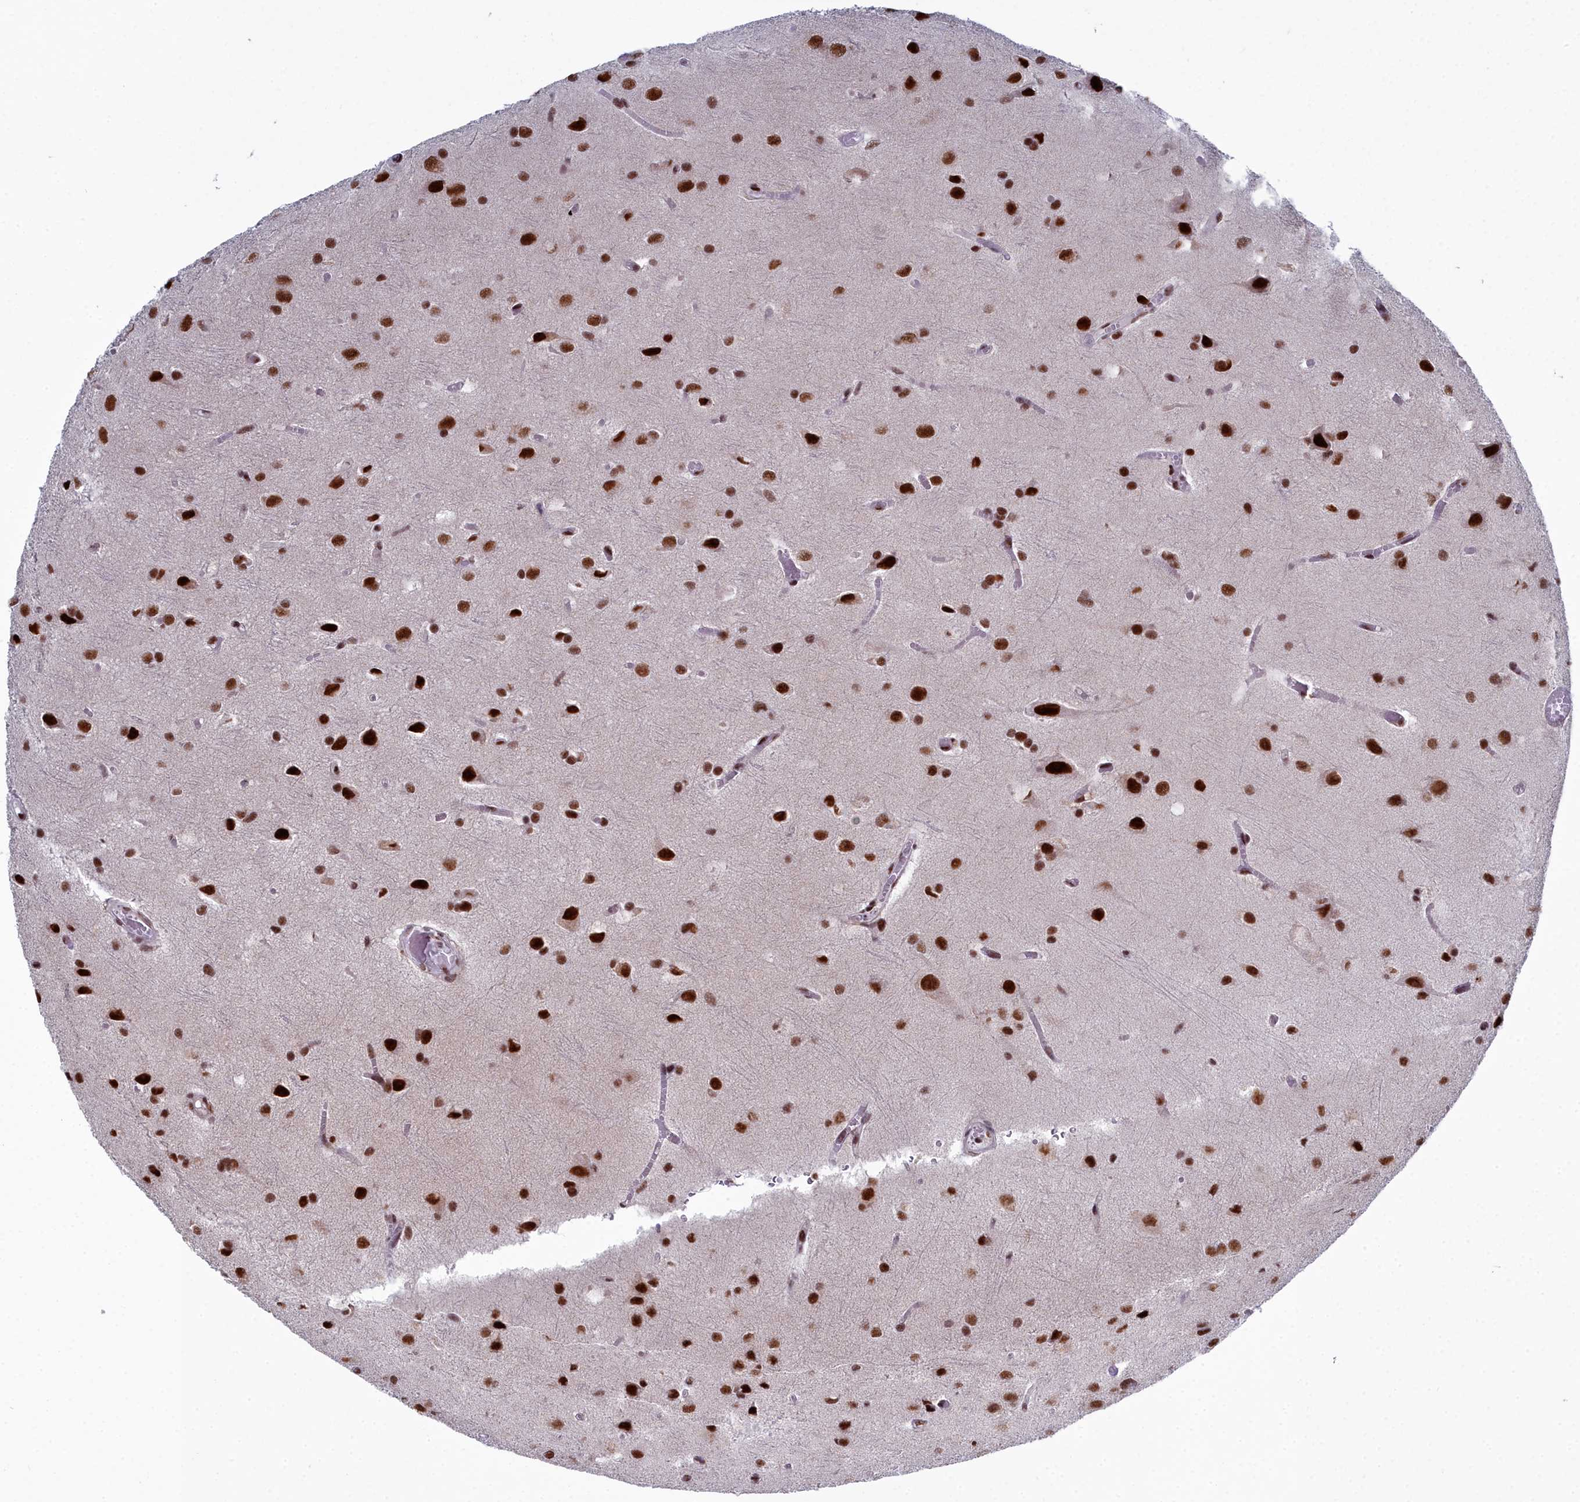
{"staining": {"intensity": "strong", "quantity": ">75%", "location": "nuclear"}, "tissue": "glioma", "cell_type": "Tumor cells", "image_type": "cancer", "snomed": [{"axis": "morphology", "description": "Glioma, malignant, High grade"}, {"axis": "topography", "description": "Brain"}], "caption": "Tumor cells demonstrate high levels of strong nuclear staining in approximately >75% of cells in human malignant glioma (high-grade).", "gene": "SF3B3", "patient": {"sex": "female", "age": 50}}